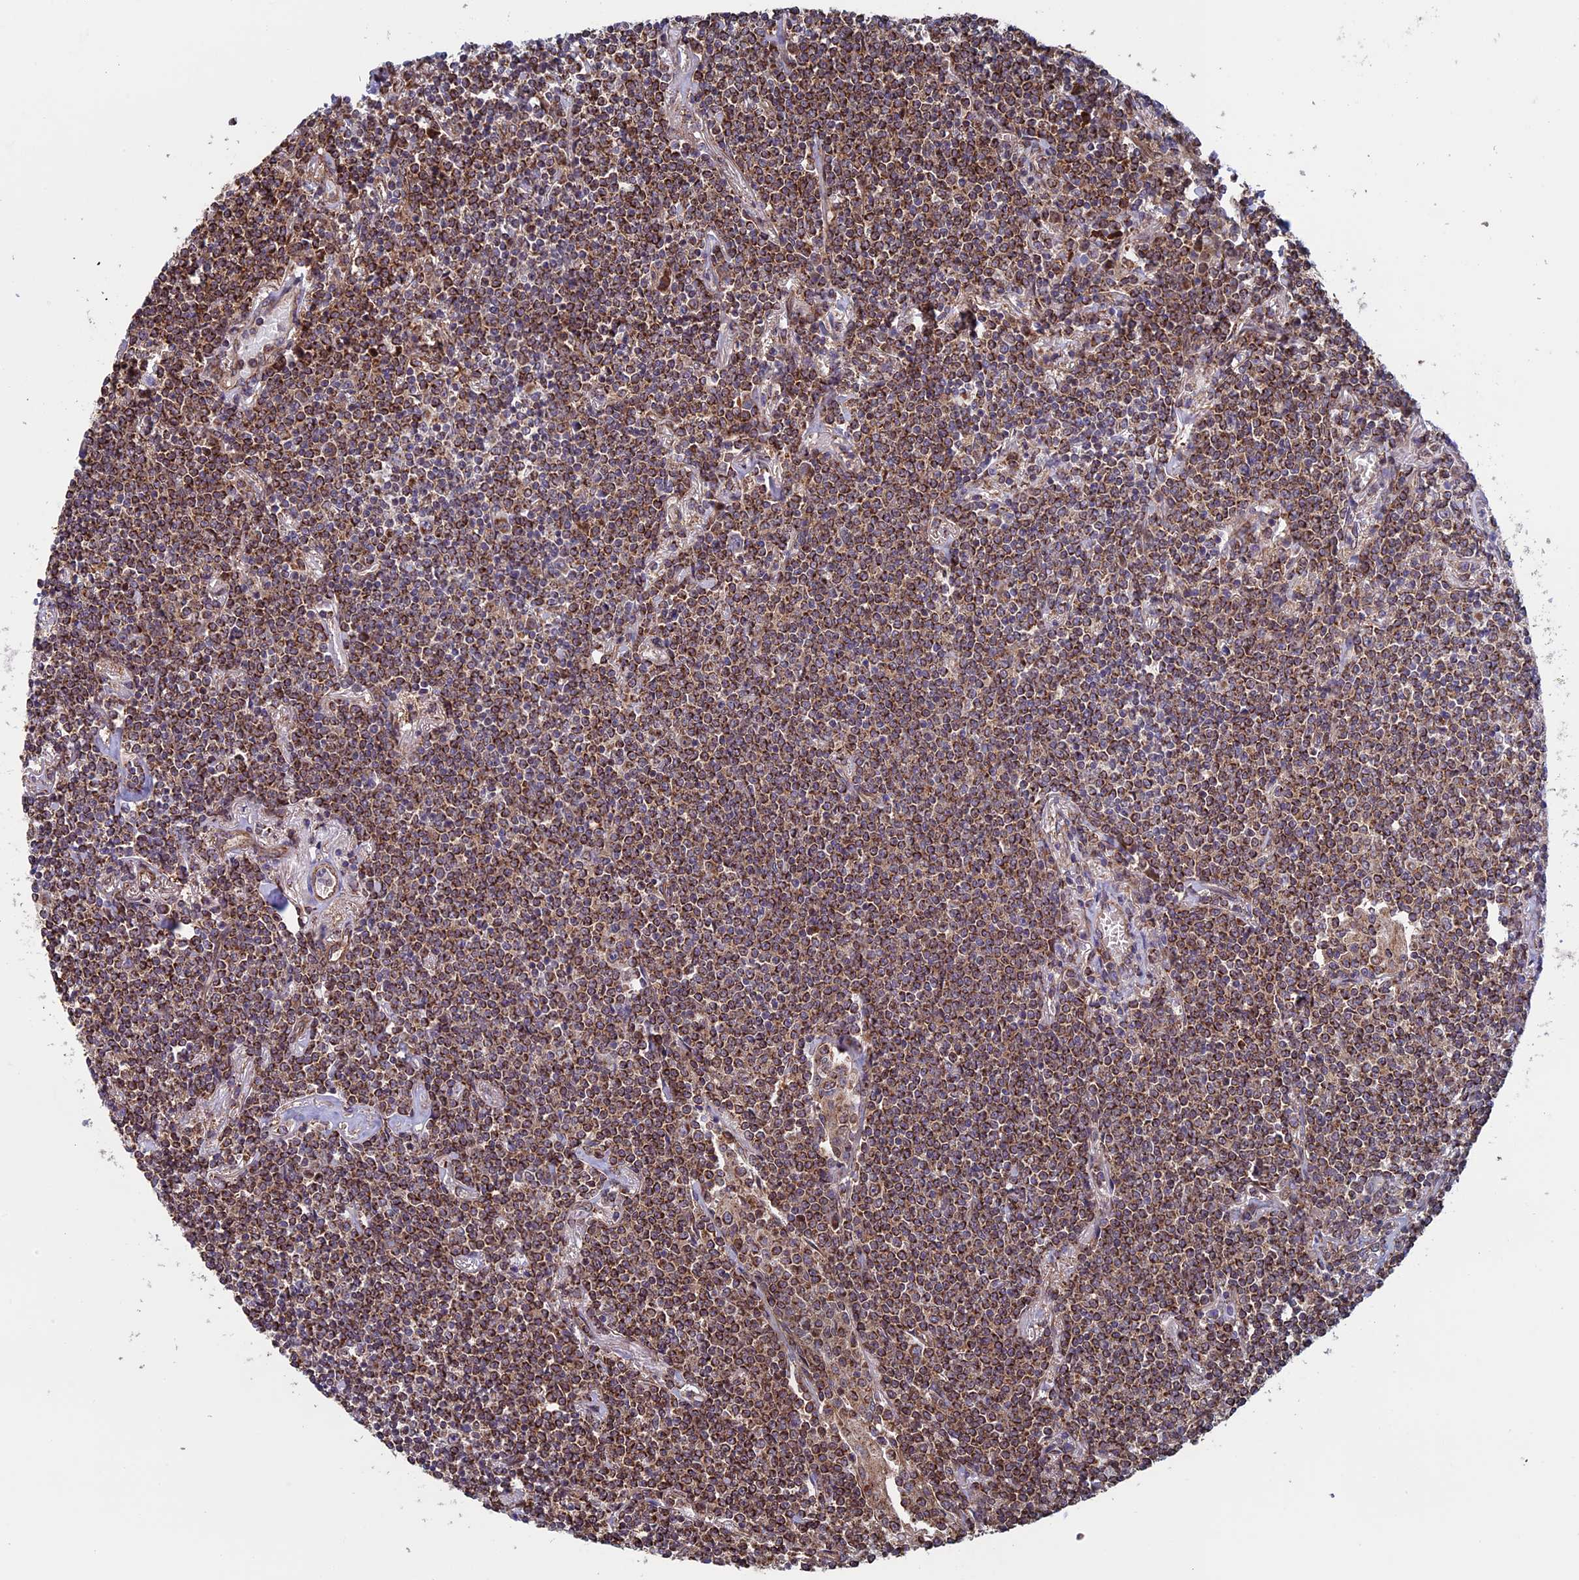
{"staining": {"intensity": "strong", "quantity": ">75%", "location": "cytoplasmic/membranous"}, "tissue": "lymphoma", "cell_type": "Tumor cells", "image_type": "cancer", "snomed": [{"axis": "morphology", "description": "Malignant lymphoma, non-Hodgkin's type, Low grade"}, {"axis": "topography", "description": "Lung"}], "caption": "Lymphoma stained for a protein exhibits strong cytoplasmic/membranous positivity in tumor cells.", "gene": "CCDC8", "patient": {"sex": "female", "age": 71}}